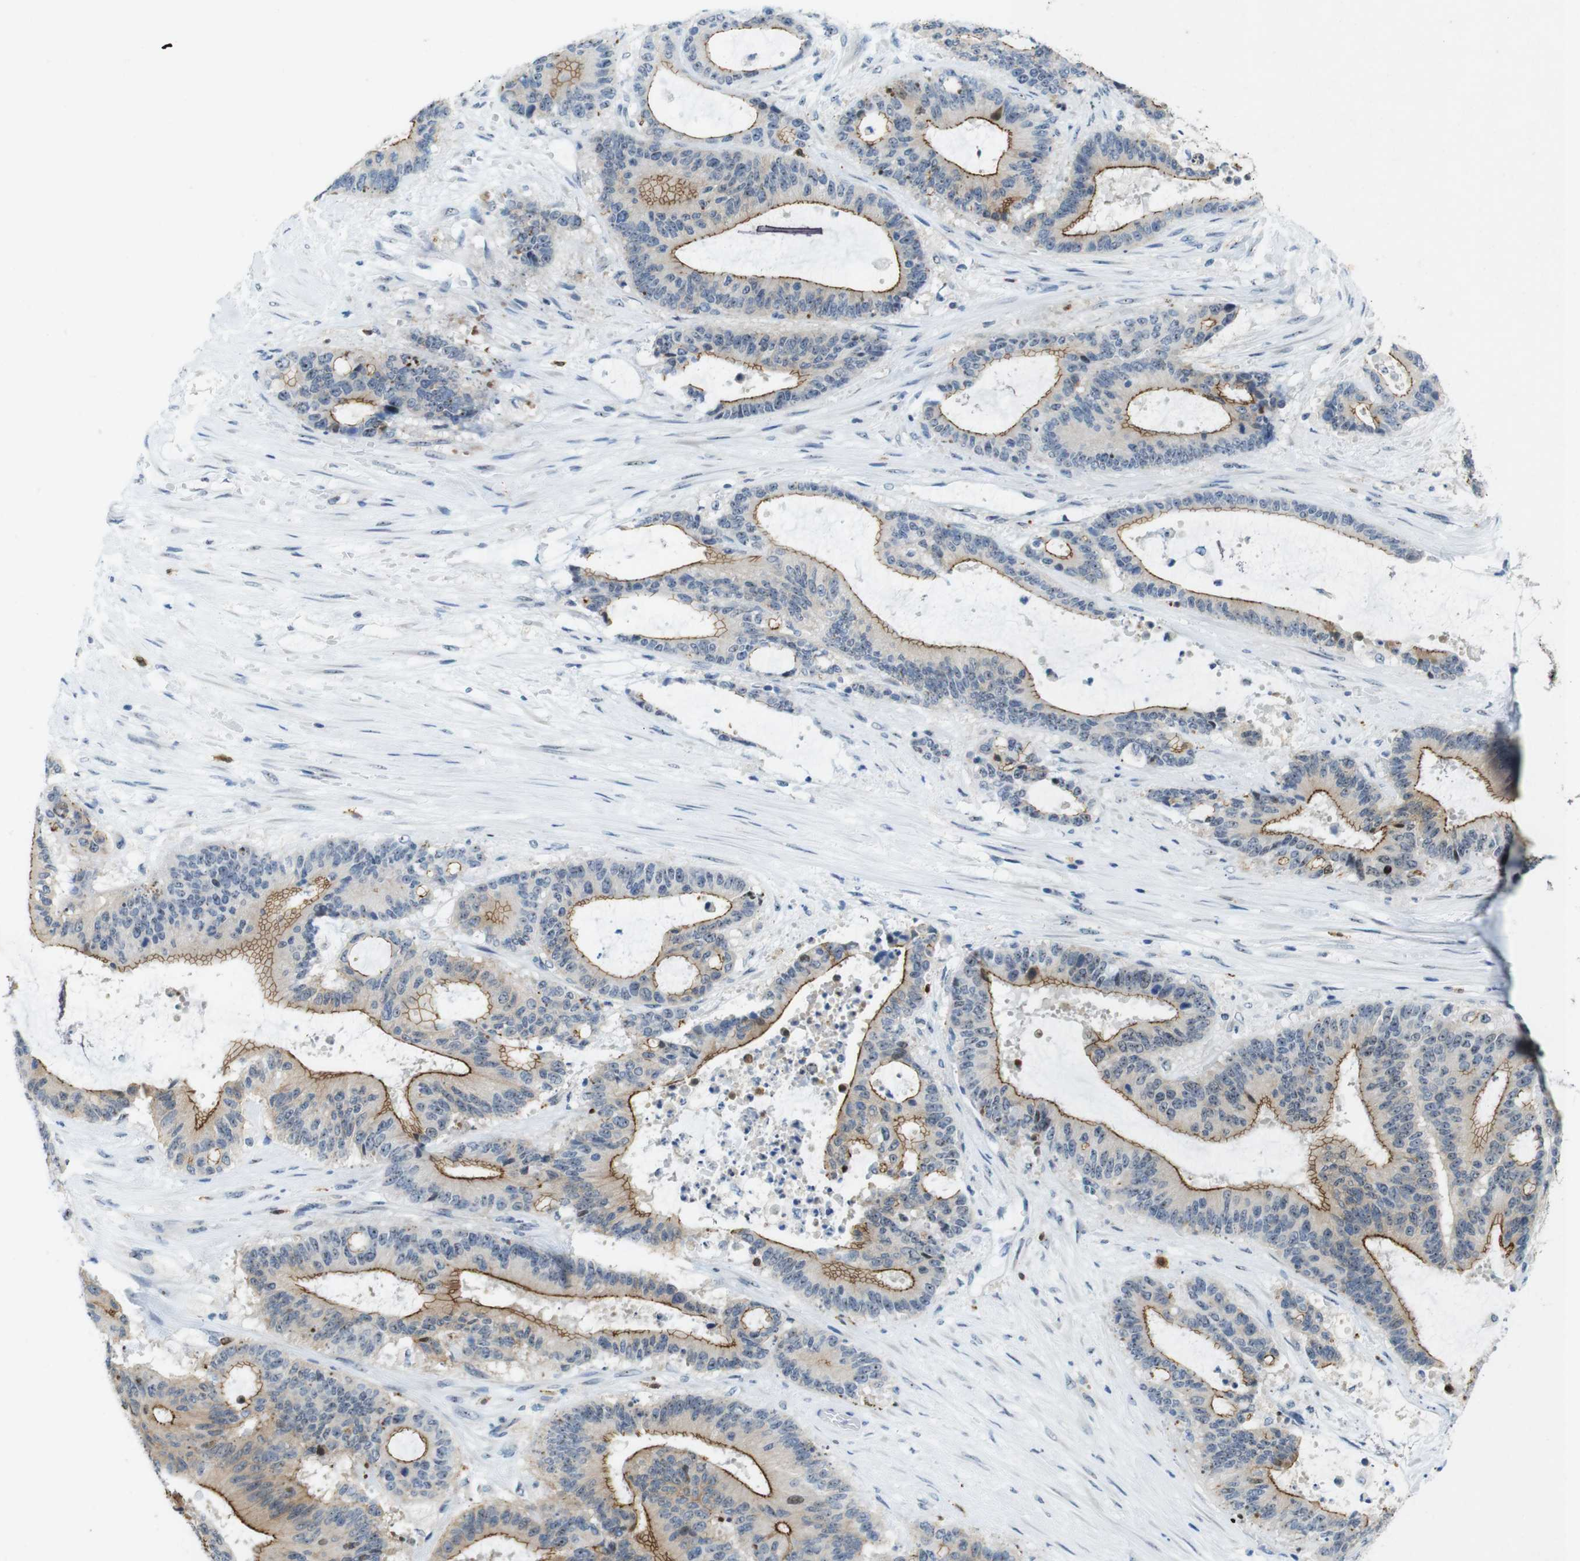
{"staining": {"intensity": "moderate", "quantity": ">75%", "location": "cytoplasmic/membranous"}, "tissue": "liver cancer", "cell_type": "Tumor cells", "image_type": "cancer", "snomed": [{"axis": "morphology", "description": "Normal tissue, NOS"}, {"axis": "morphology", "description": "Cholangiocarcinoma"}, {"axis": "topography", "description": "Liver"}, {"axis": "topography", "description": "Peripheral nerve tissue"}], "caption": "Immunohistochemical staining of human liver cancer (cholangiocarcinoma) exhibits medium levels of moderate cytoplasmic/membranous protein staining in about >75% of tumor cells. The staining is performed using DAB brown chromogen to label protein expression. The nuclei are counter-stained blue using hematoxylin.", "gene": "TJP3", "patient": {"sex": "female", "age": 73}}